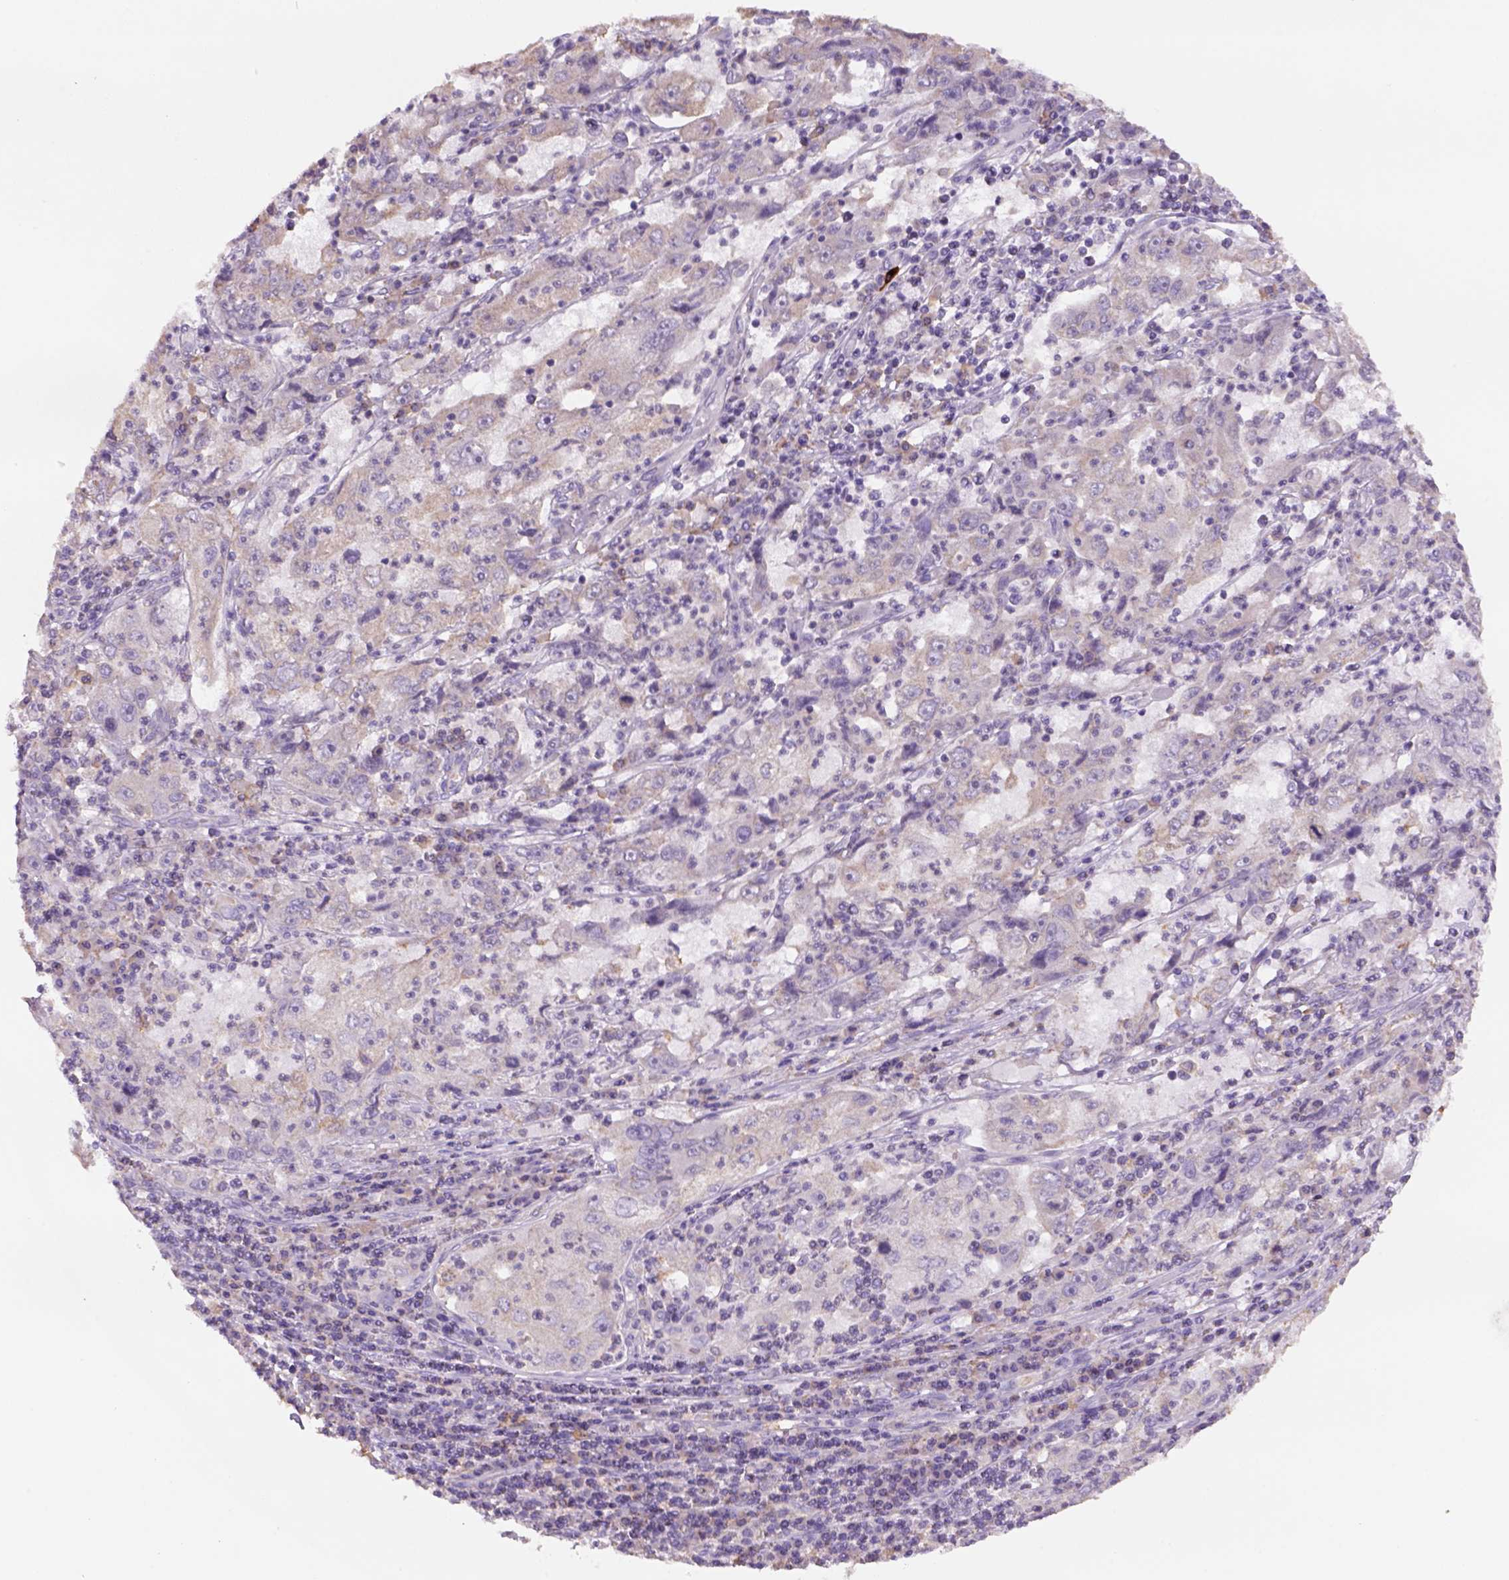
{"staining": {"intensity": "weak", "quantity": ">75%", "location": "cytoplasmic/membranous"}, "tissue": "cervical cancer", "cell_type": "Tumor cells", "image_type": "cancer", "snomed": [{"axis": "morphology", "description": "Squamous cell carcinoma, NOS"}, {"axis": "topography", "description": "Cervix"}], "caption": "This is a histology image of immunohistochemistry (IHC) staining of cervical cancer, which shows weak positivity in the cytoplasmic/membranous of tumor cells.", "gene": "NAALAD2", "patient": {"sex": "female", "age": 36}}